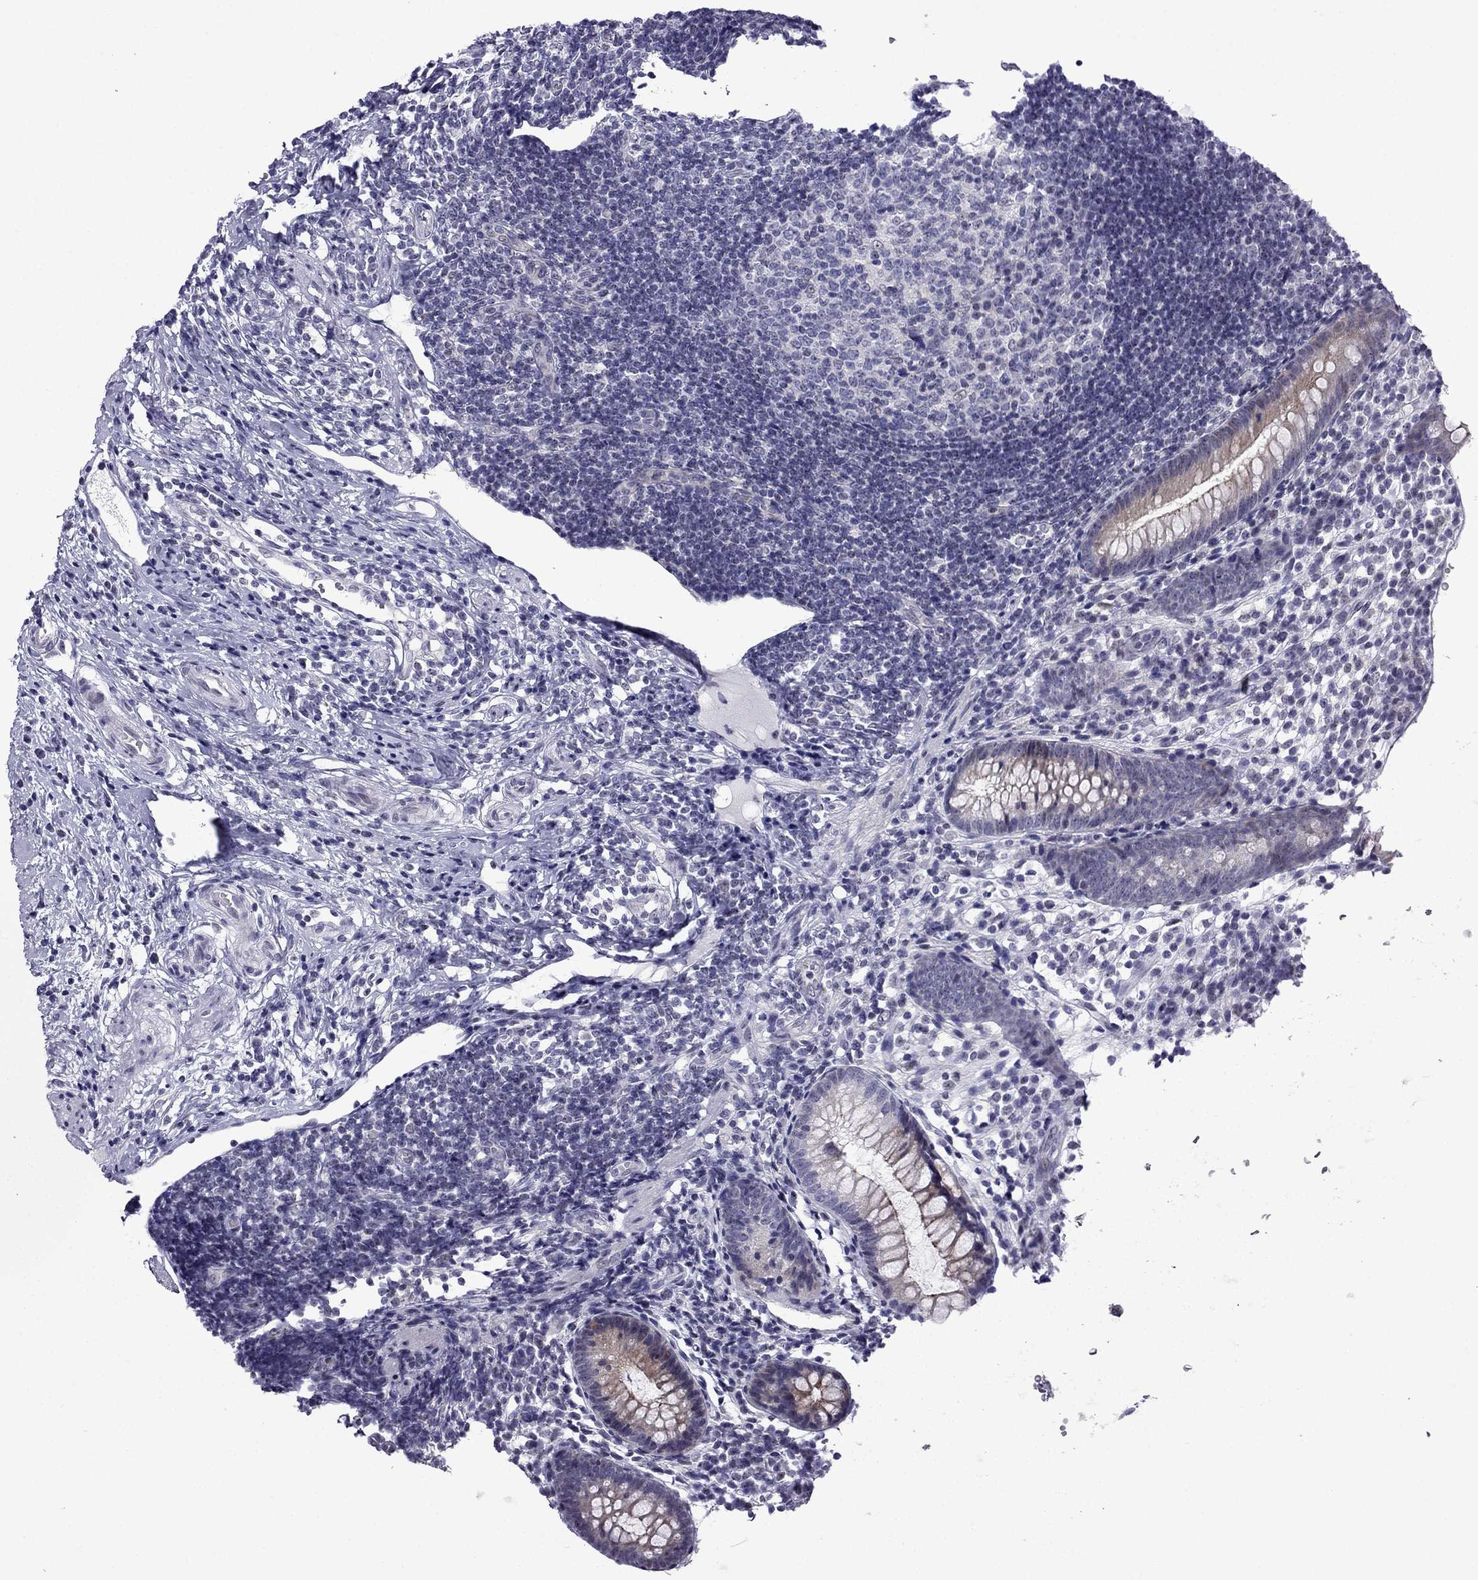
{"staining": {"intensity": "weak", "quantity": ">75%", "location": "cytoplasmic/membranous"}, "tissue": "appendix", "cell_type": "Glandular cells", "image_type": "normal", "snomed": [{"axis": "morphology", "description": "Normal tissue, NOS"}, {"axis": "topography", "description": "Appendix"}], "caption": "IHC staining of benign appendix, which exhibits low levels of weak cytoplasmic/membranous staining in approximately >75% of glandular cells indicating weak cytoplasmic/membranous protein expression. The staining was performed using DAB (3,3'-diaminobenzidine) (brown) for protein detection and nuclei were counterstained in hematoxylin (blue).", "gene": "POM121L12", "patient": {"sex": "female", "age": 40}}